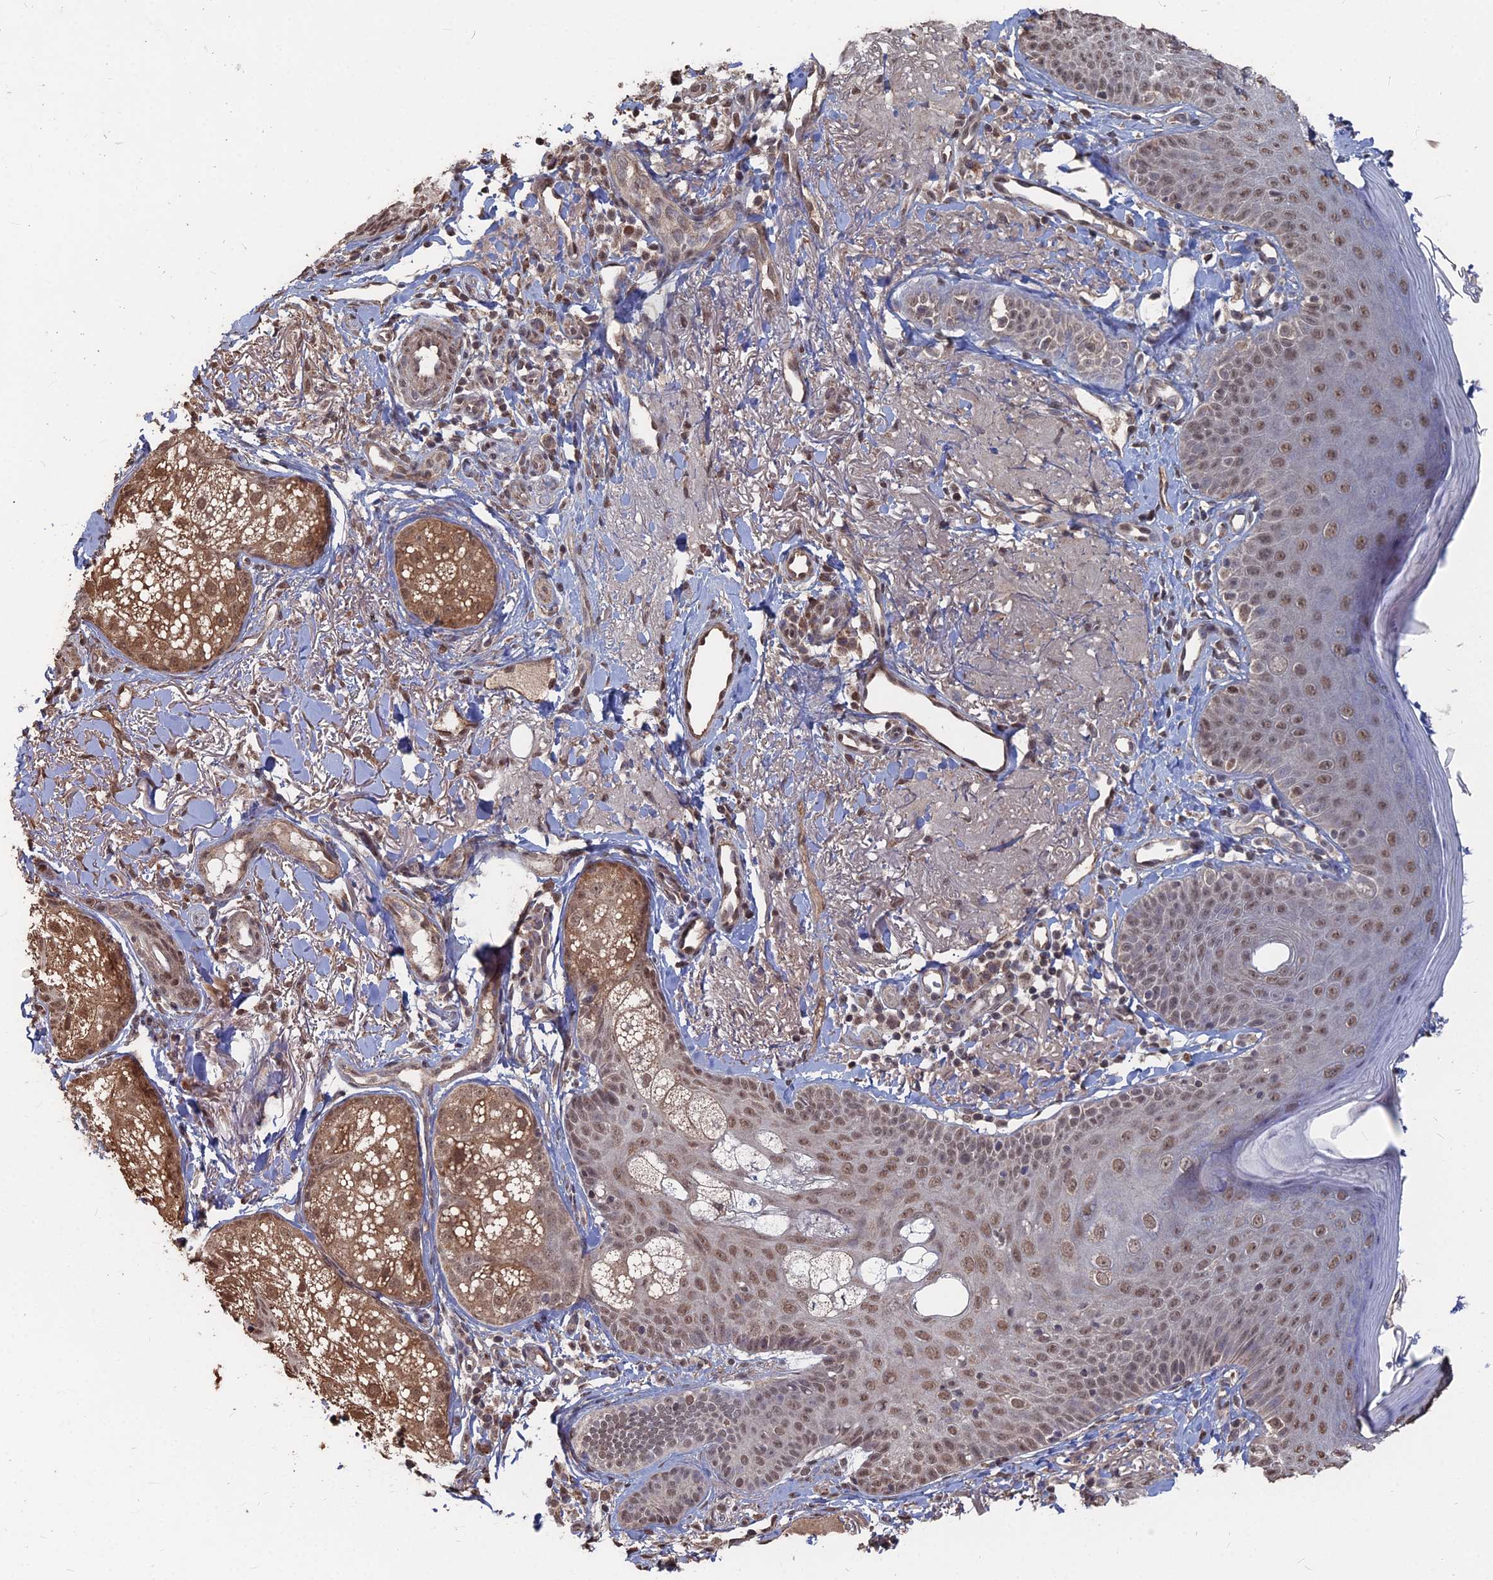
{"staining": {"intensity": "moderate", "quantity": ">75%", "location": "cytoplasmic/membranous,nuclear"}, "tissue": "skin", "cell_type": "Fibroblasts", "image_type": "normal", "snomed": [{"axis": "morphology", "description": "Normal tissue, NOS"}, {"axis": "topography", "description": "Skin"}], "caption": "Protein staining displays moderate cytoplasmic/membranous,nuclear expression in about >75% of fibroblasts in unremarkable skin. (brown staining indicates protein expression, while blue staining denotes nuclei).", "gene": "CCNP", "patient": {"sex": "male", "age": 57}}